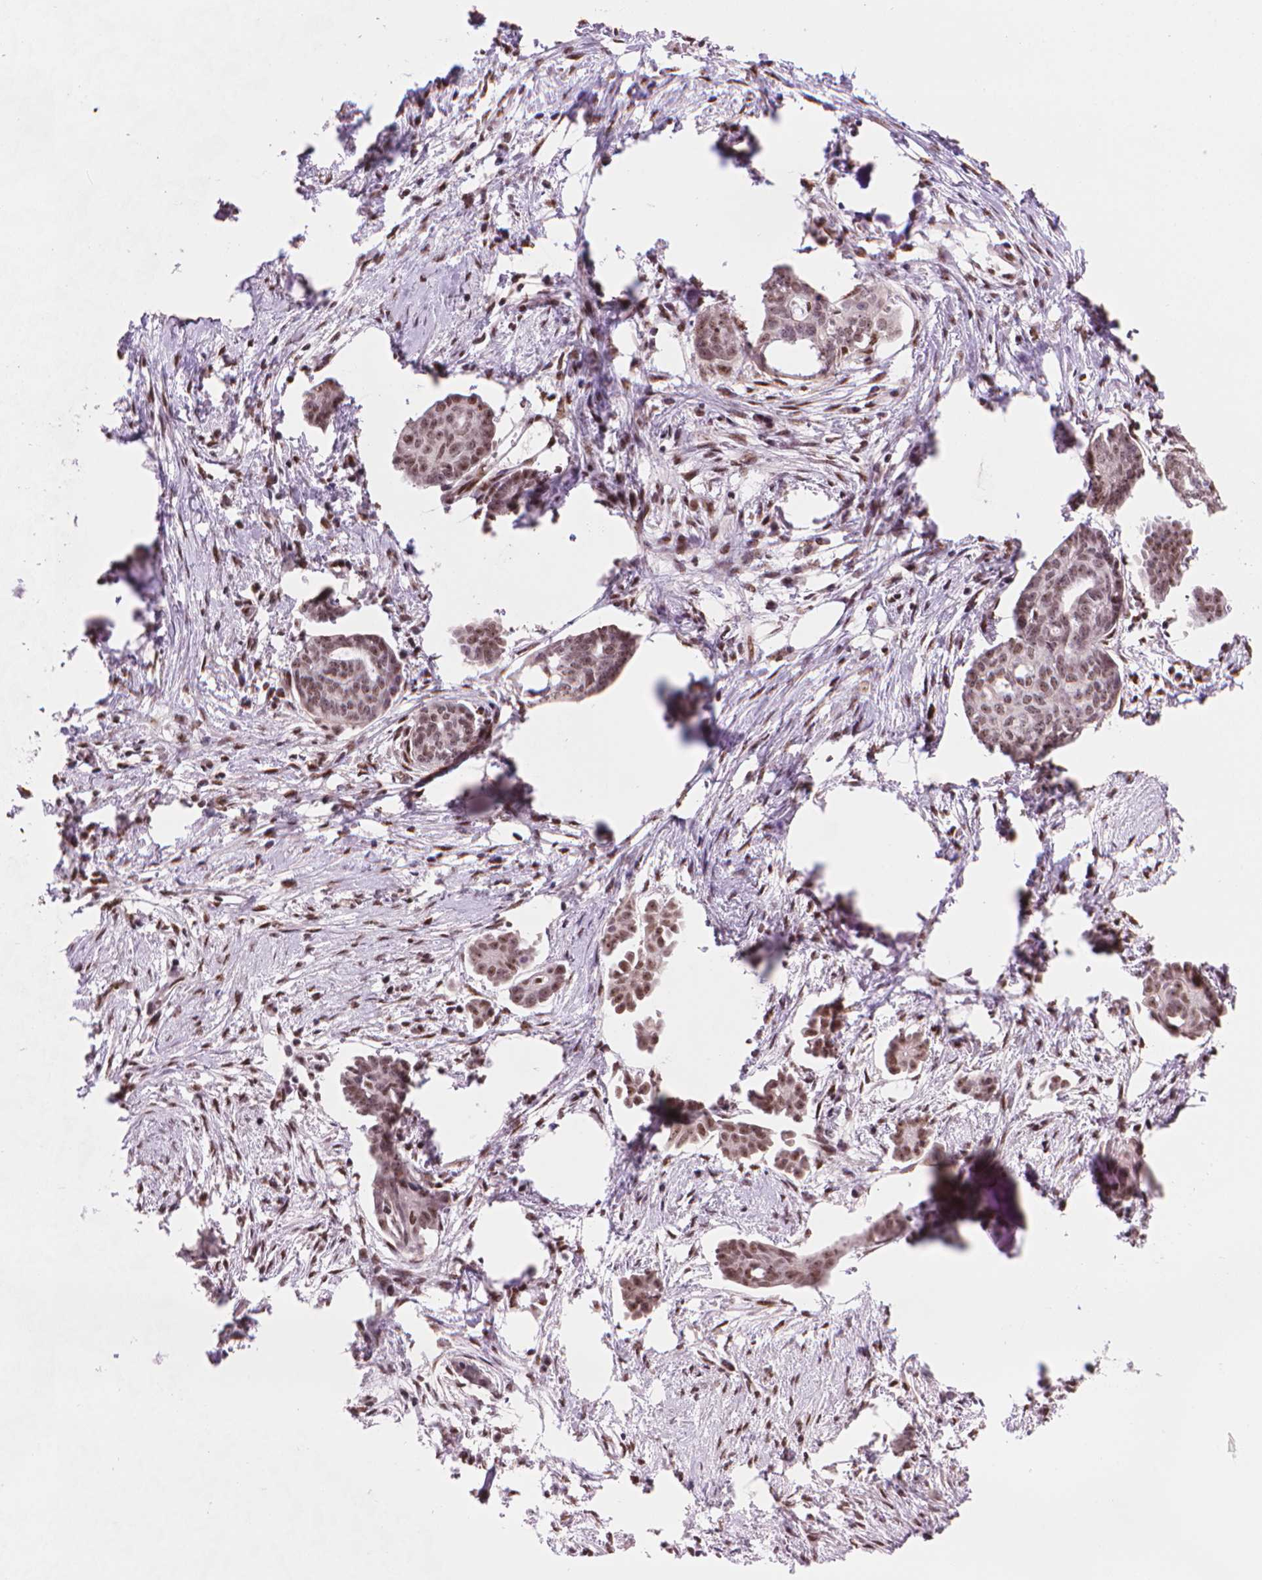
{"staining": {"intensity": "moderate", "quantity": ">75%", "location": "nuclear"}, "tissue": "ovarian cancer", "cell_type": "Tumor cells", "image_type": "cancer", "snomed": [{"axis": "morphology", "description": "Cystadenocarcinoma, serous, NOS"}, {"axis": "topography", "description": "Ovary"}], "caption": "This image shows ovarian cancer stained with immunohistochemistry to label a protein in brown. The nuclear of tumor cells show moderate positivity for the protein. Nuclei are counter-stained blue.", "gene": "UBN1", "patient": {"sex": "female", "age": 71}}